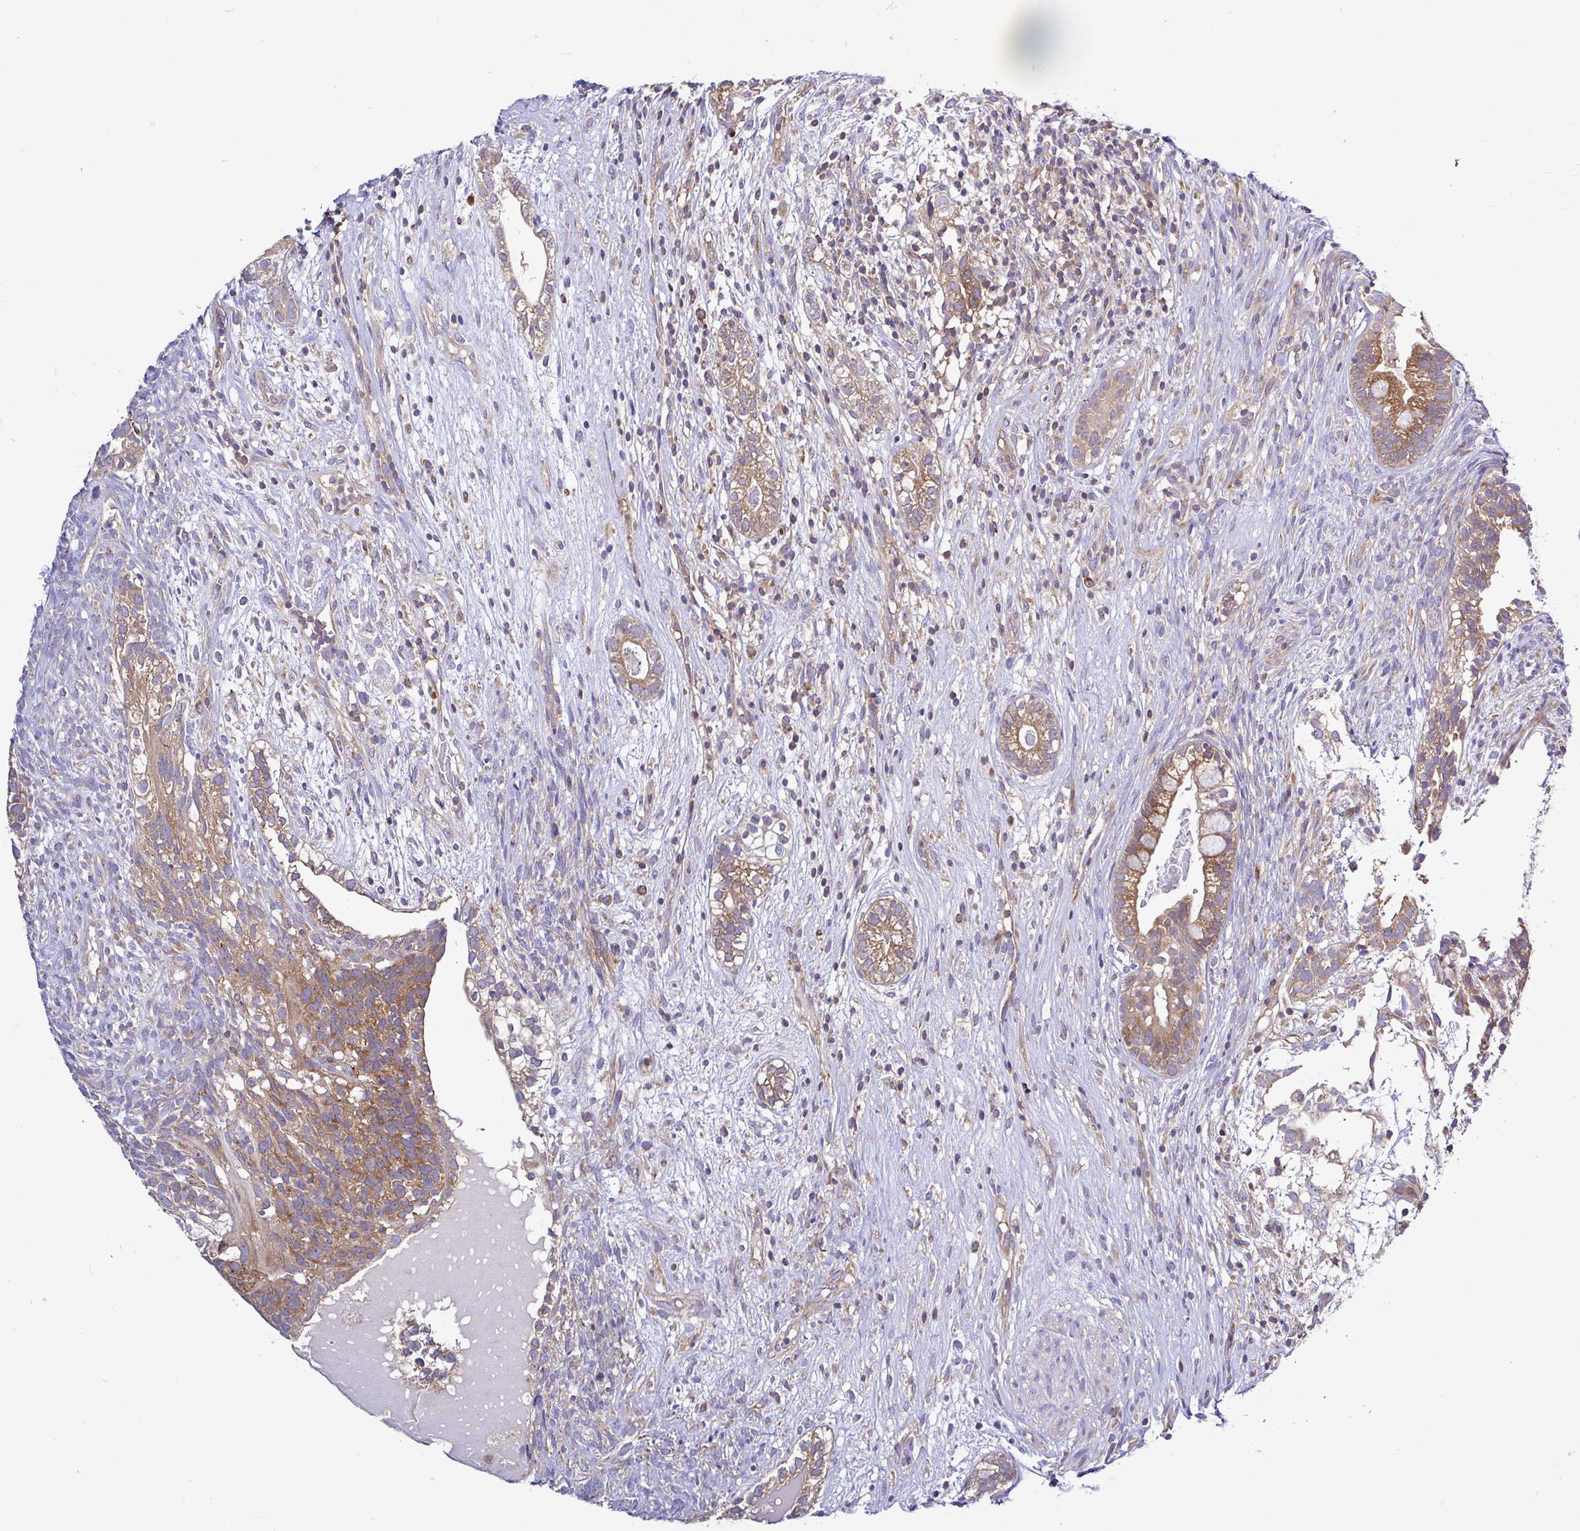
{"staining": {"intensity": "moderate", "quantity": ">75%", "location": "cytoplasmic/membranous"}, "tissue": "testis cancer", "cell_type": "Tumor cells", "image_type": "cancer", "snomed": [{"axis": "morphology", "description": "Seminoma, NOS"}, {"axis": "morphology", "description": "Carcinoma, Embryonal, NOS"}, {"axis": "topography", "description": "Testis"}], "caption": "This image reveals embryonal carcinoma (testis) stained with immunohistochemistry (IHC) to label a protein in brown. The cytoplasmic/membranous of tumor cells show moderate positivity for the protein. Nuclei are counter-stained blue.", "gene": "LARS1", "patient": {"sex": "male", "age": 41}}